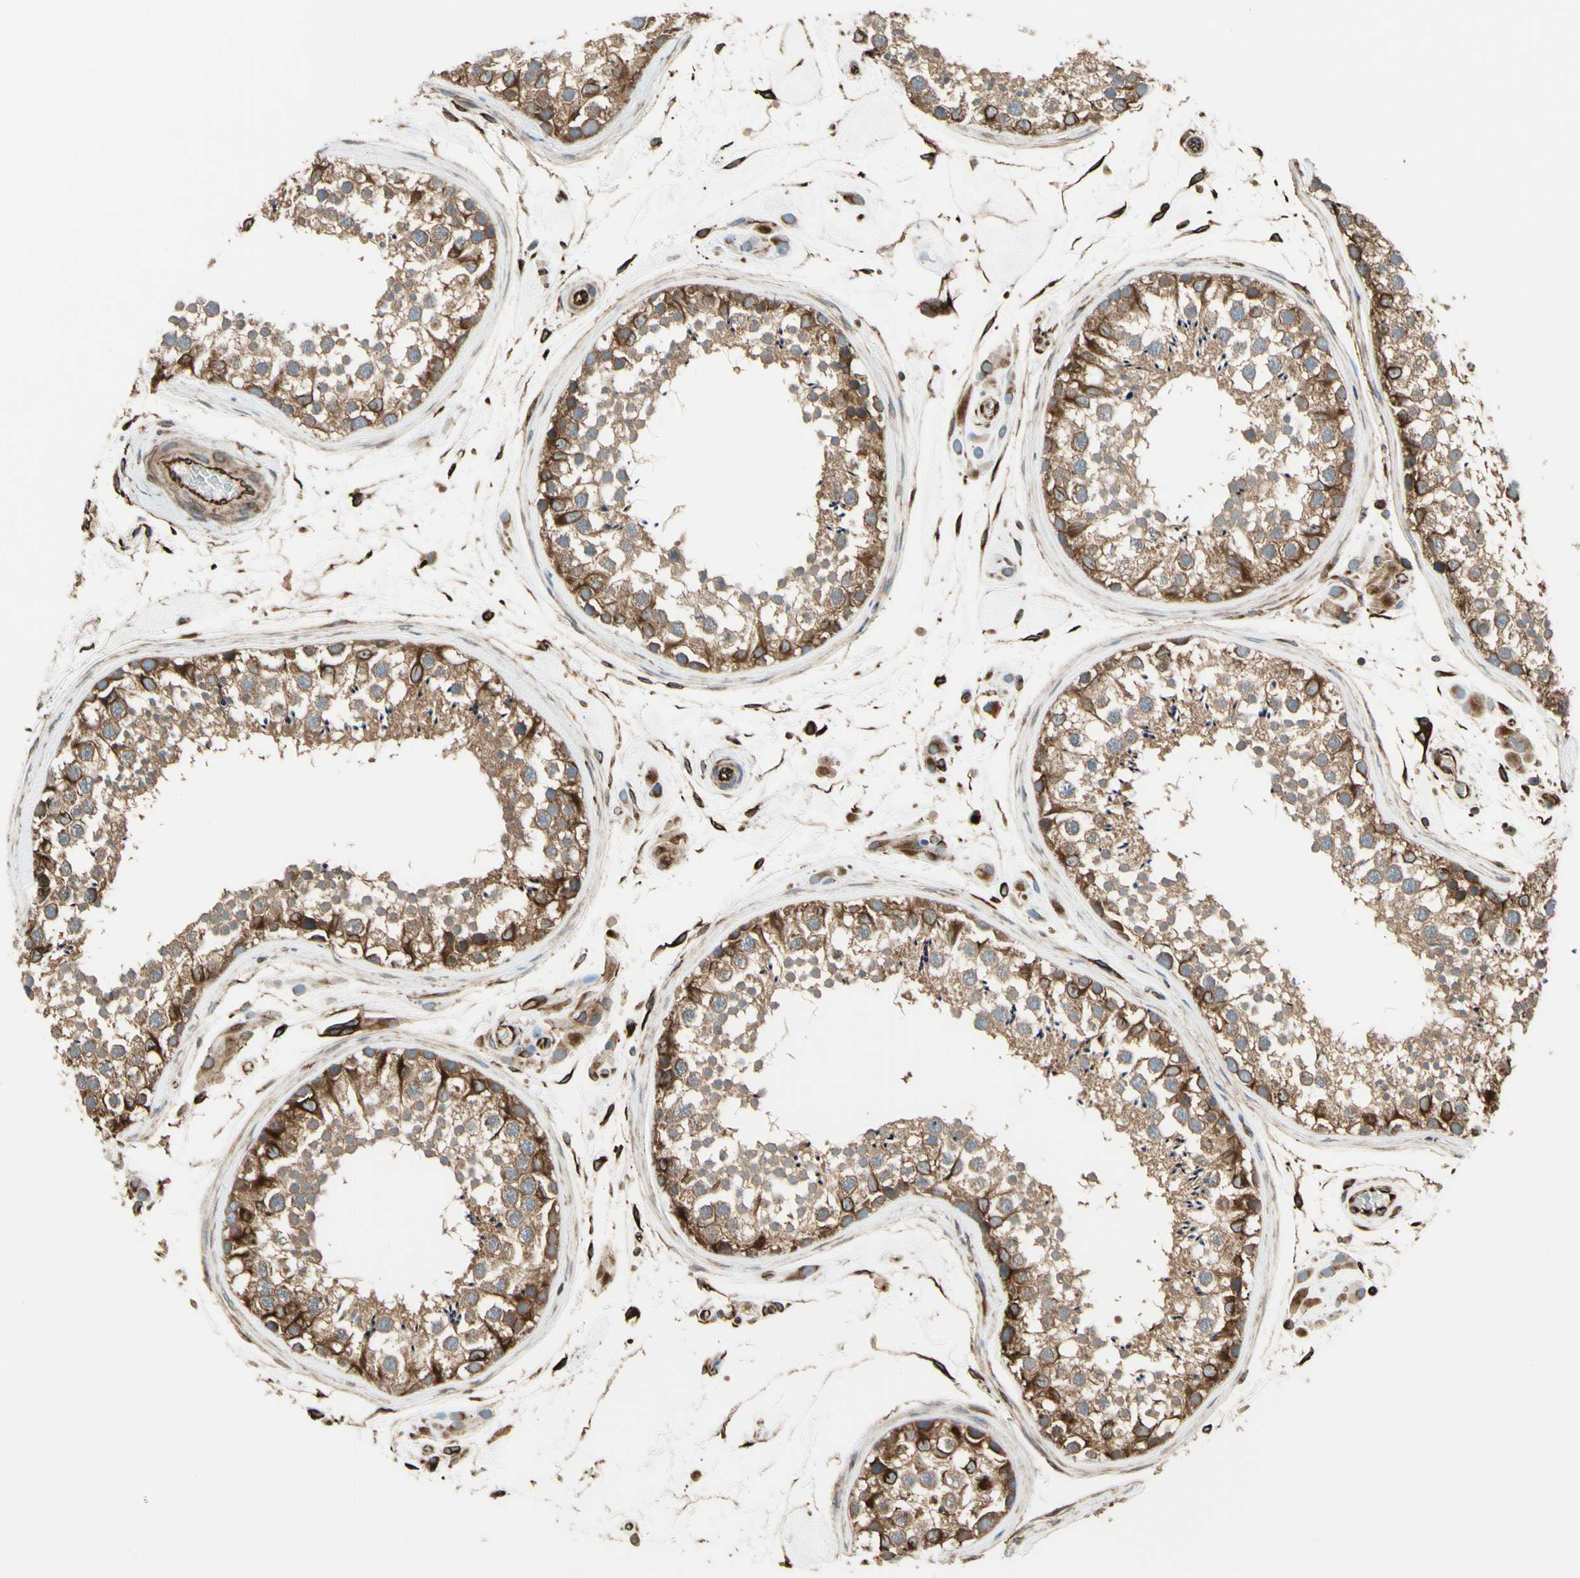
{"staining": {"intensity": "moderate", "quantity": "25%-75%", "location": "cytoplasmic/membranous"}, "tissue": "testis", "cell_type": "Cells in seminiferous ducts", "image_type": "normal", "snomed": [{"axis": "morphology", "description": "Normal tissue, NOS"}, {"axis": "topography", "description": "Testis"}], "caption": "Protein staining displays moderate cytoplasmic/membranous staining in about 25%-75% of cells in seminiferous ducts in normal testis. The staining was performed using DAB (3,3'-diaminobenzidine), with brown indicating positive protein expression. Nuclei are stained blue with hematoxylin.", "gene": "TRAF2", "patient": {"sex": "male", "age": 46}}